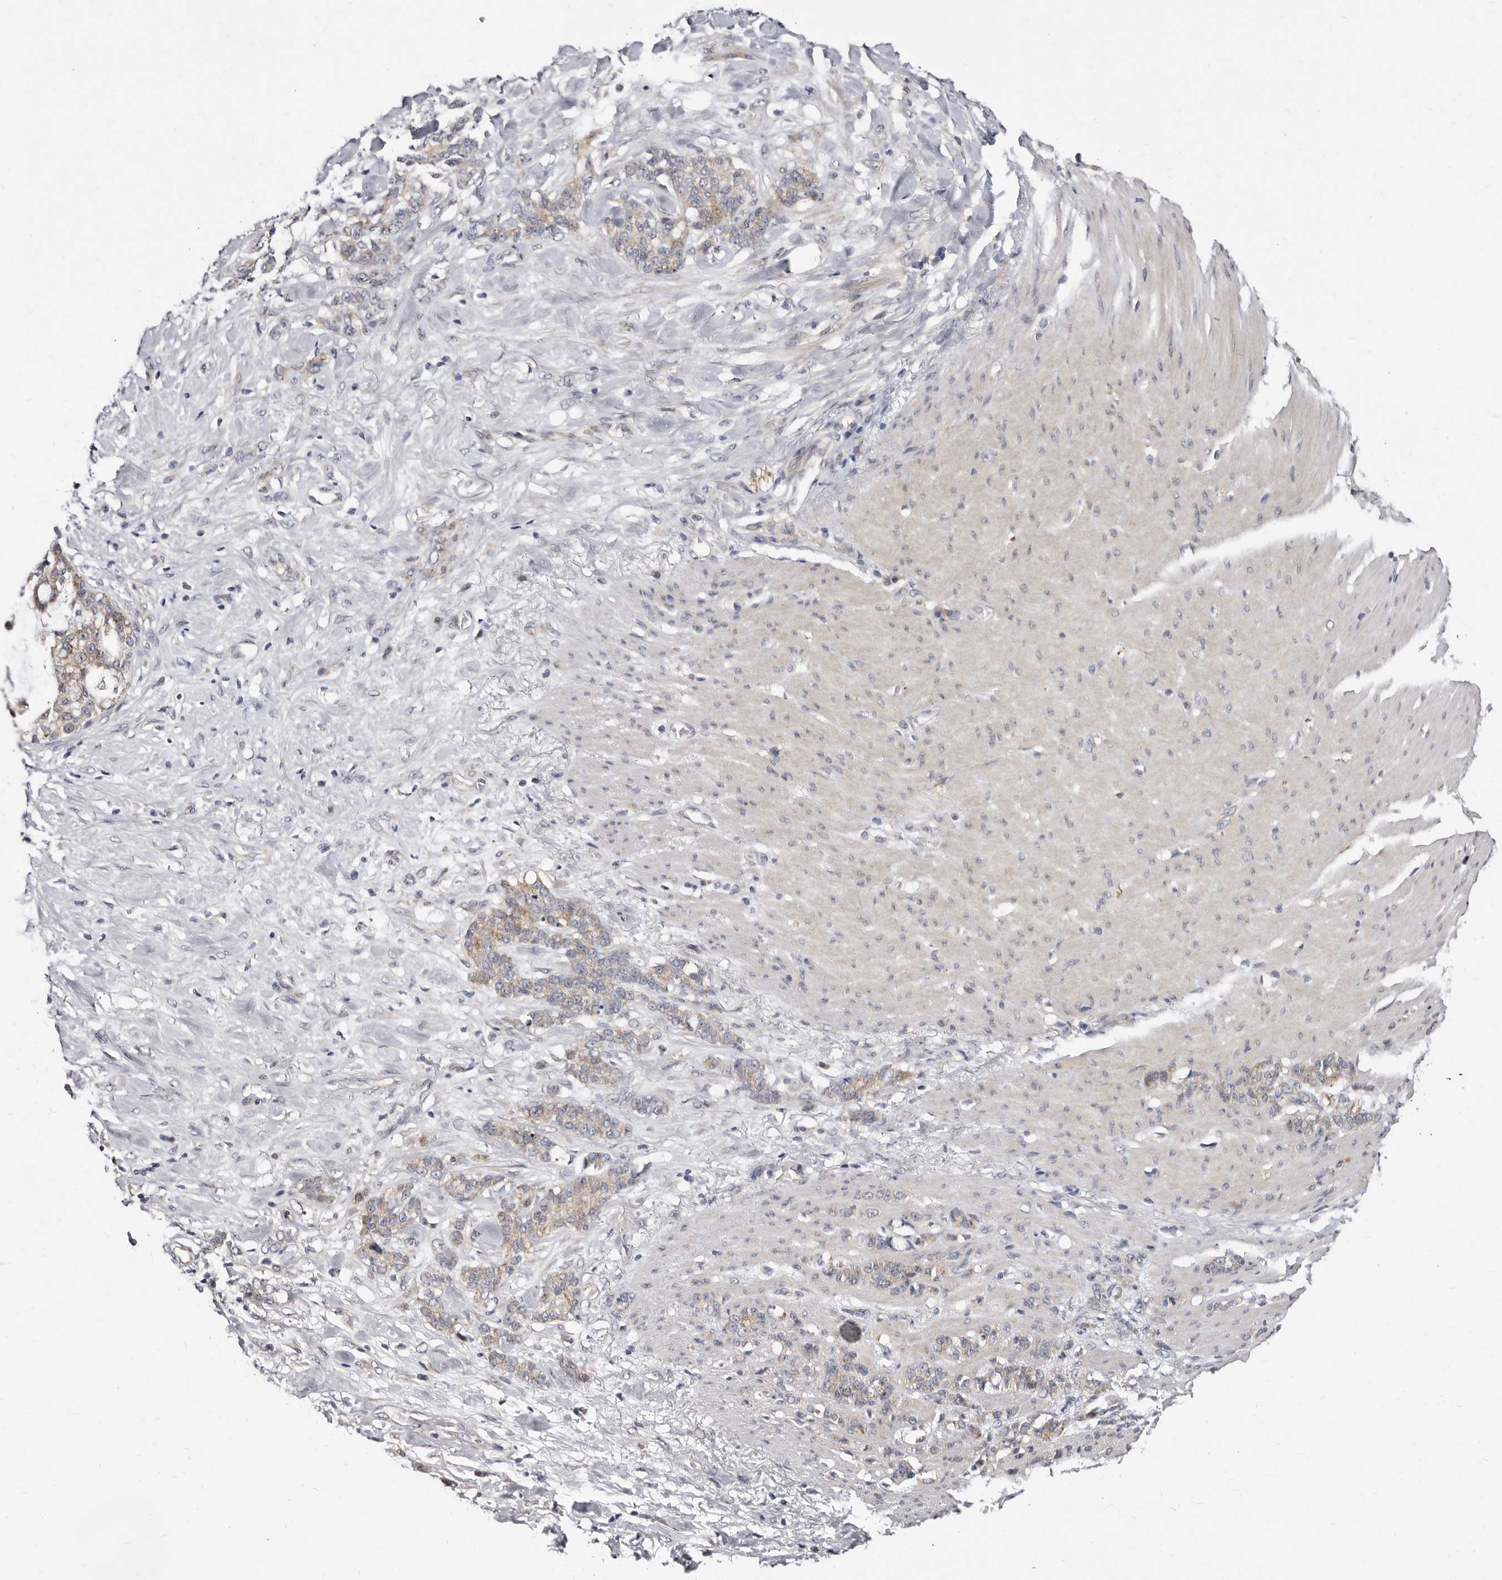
{"staining": {"intensity": "weak", "quantity": "25%-75%", "location": "cytoplasmic/membranous"}, "tissue": "stomach cancer", "cell_type": "Tumor cells", "image_type": "cancer", "snomed": [{"axis": "morphology", "description": "Adenocarcinoma, NOS"}, {"axis": "topography", "description": "Stomach, lower"}], "caption": "Protein staining displays weak cytoplasmic/membranous expression in approximately 25%-75% of tumor cells in stomach adenocarcinoma.", "gene": "KLHL4", "patient": {"sex": "male", "age": 88}}